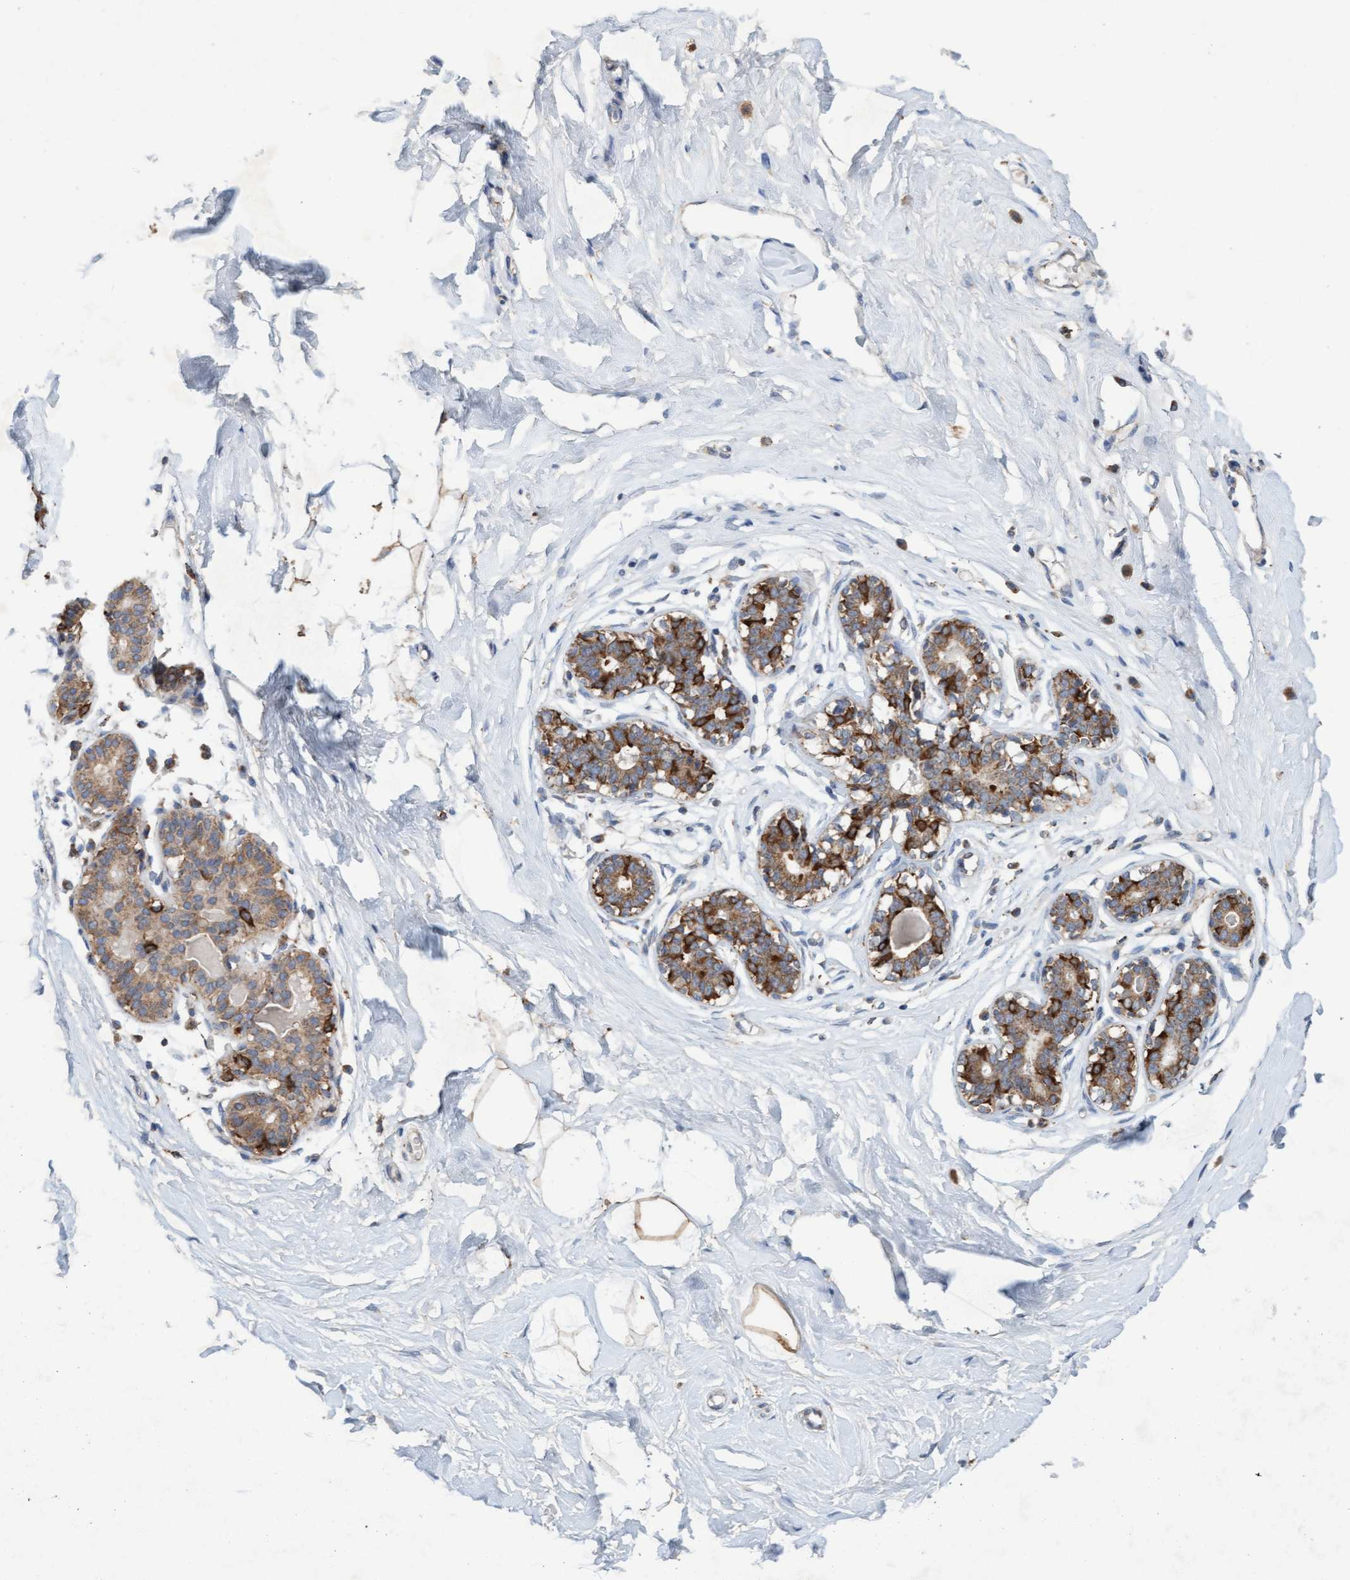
{"staining": {"intensity": "negative", "quantity": "none", "location": "none"}, "tissue": "breast", "cell_type": "Adipocytes", "image_type": "normal", "snomed": [{"axis": "morphology", "description": "Normal tissue, NOS"}, {"axis": "topography", "description": "Breast"}], "caption": "Human breast stained for a protein using IHC reveals no positivity in adipocytes.", "gene": "ATPAF2", "patient": {"sex": "female", "age": 23}}